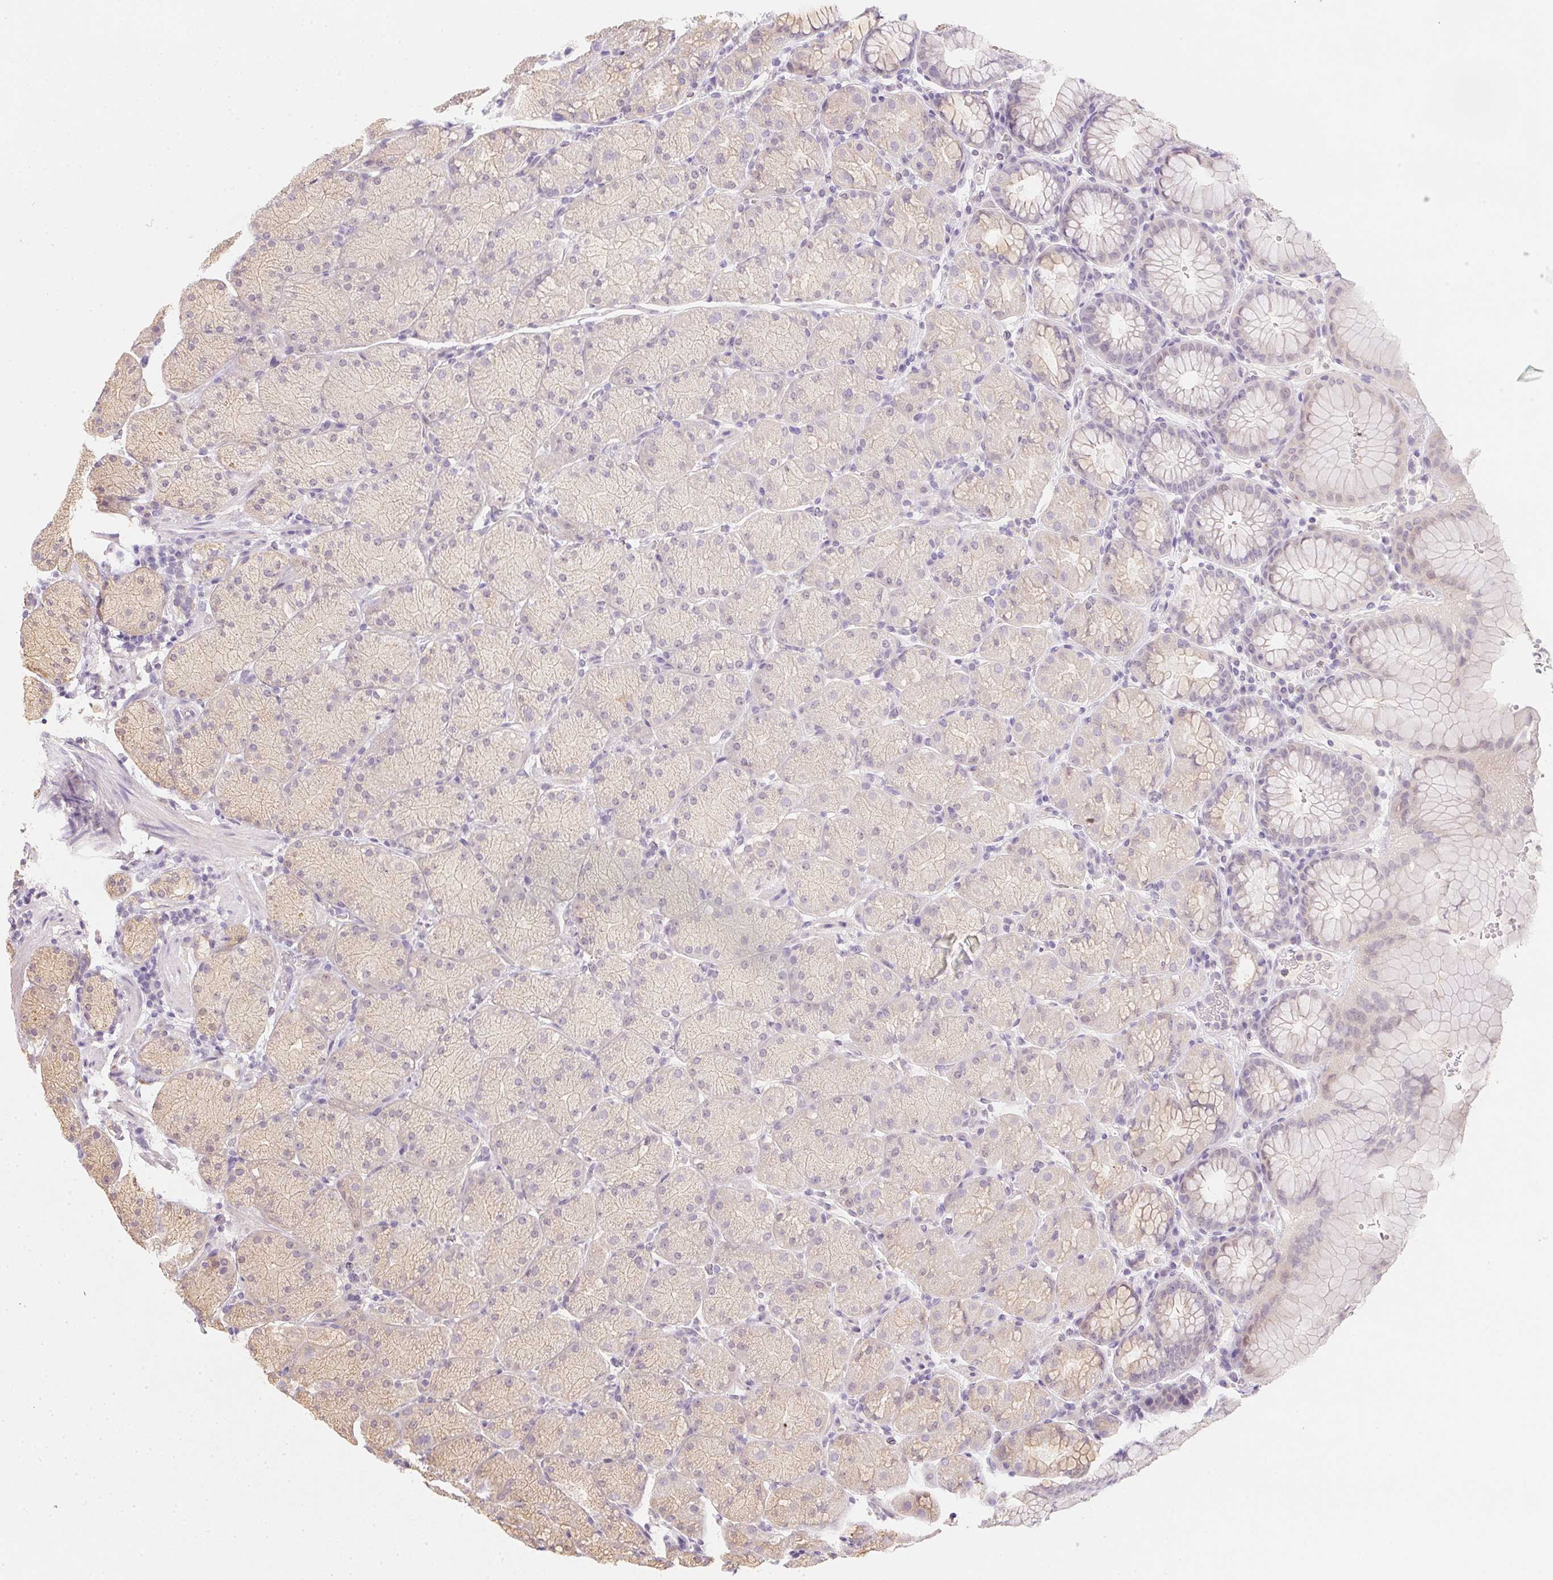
{"staining": {"intensity": "weak", "quantity": "25%-75%", "location": "cytoplasmic/membranous,nuclear"}, "tissue": "stomach", "cell_type": "Glandular cells", "image_type": "normal", "snomed": [{"axis": "morphology", "description": "Normal tissue, NOS"}, {"axis": "topography", "description": "Stomach, upper"}, {"axis": "topography", "description": "Stomach"}], "caption": "This is a photomicrograph of IHC staining of normal stomach, which shows weak expression in the cytoplasmic/membranous,nuclear of glandular cells.", "gene": "ZBBX", "patient": {"sex": "male", "age": 76}}